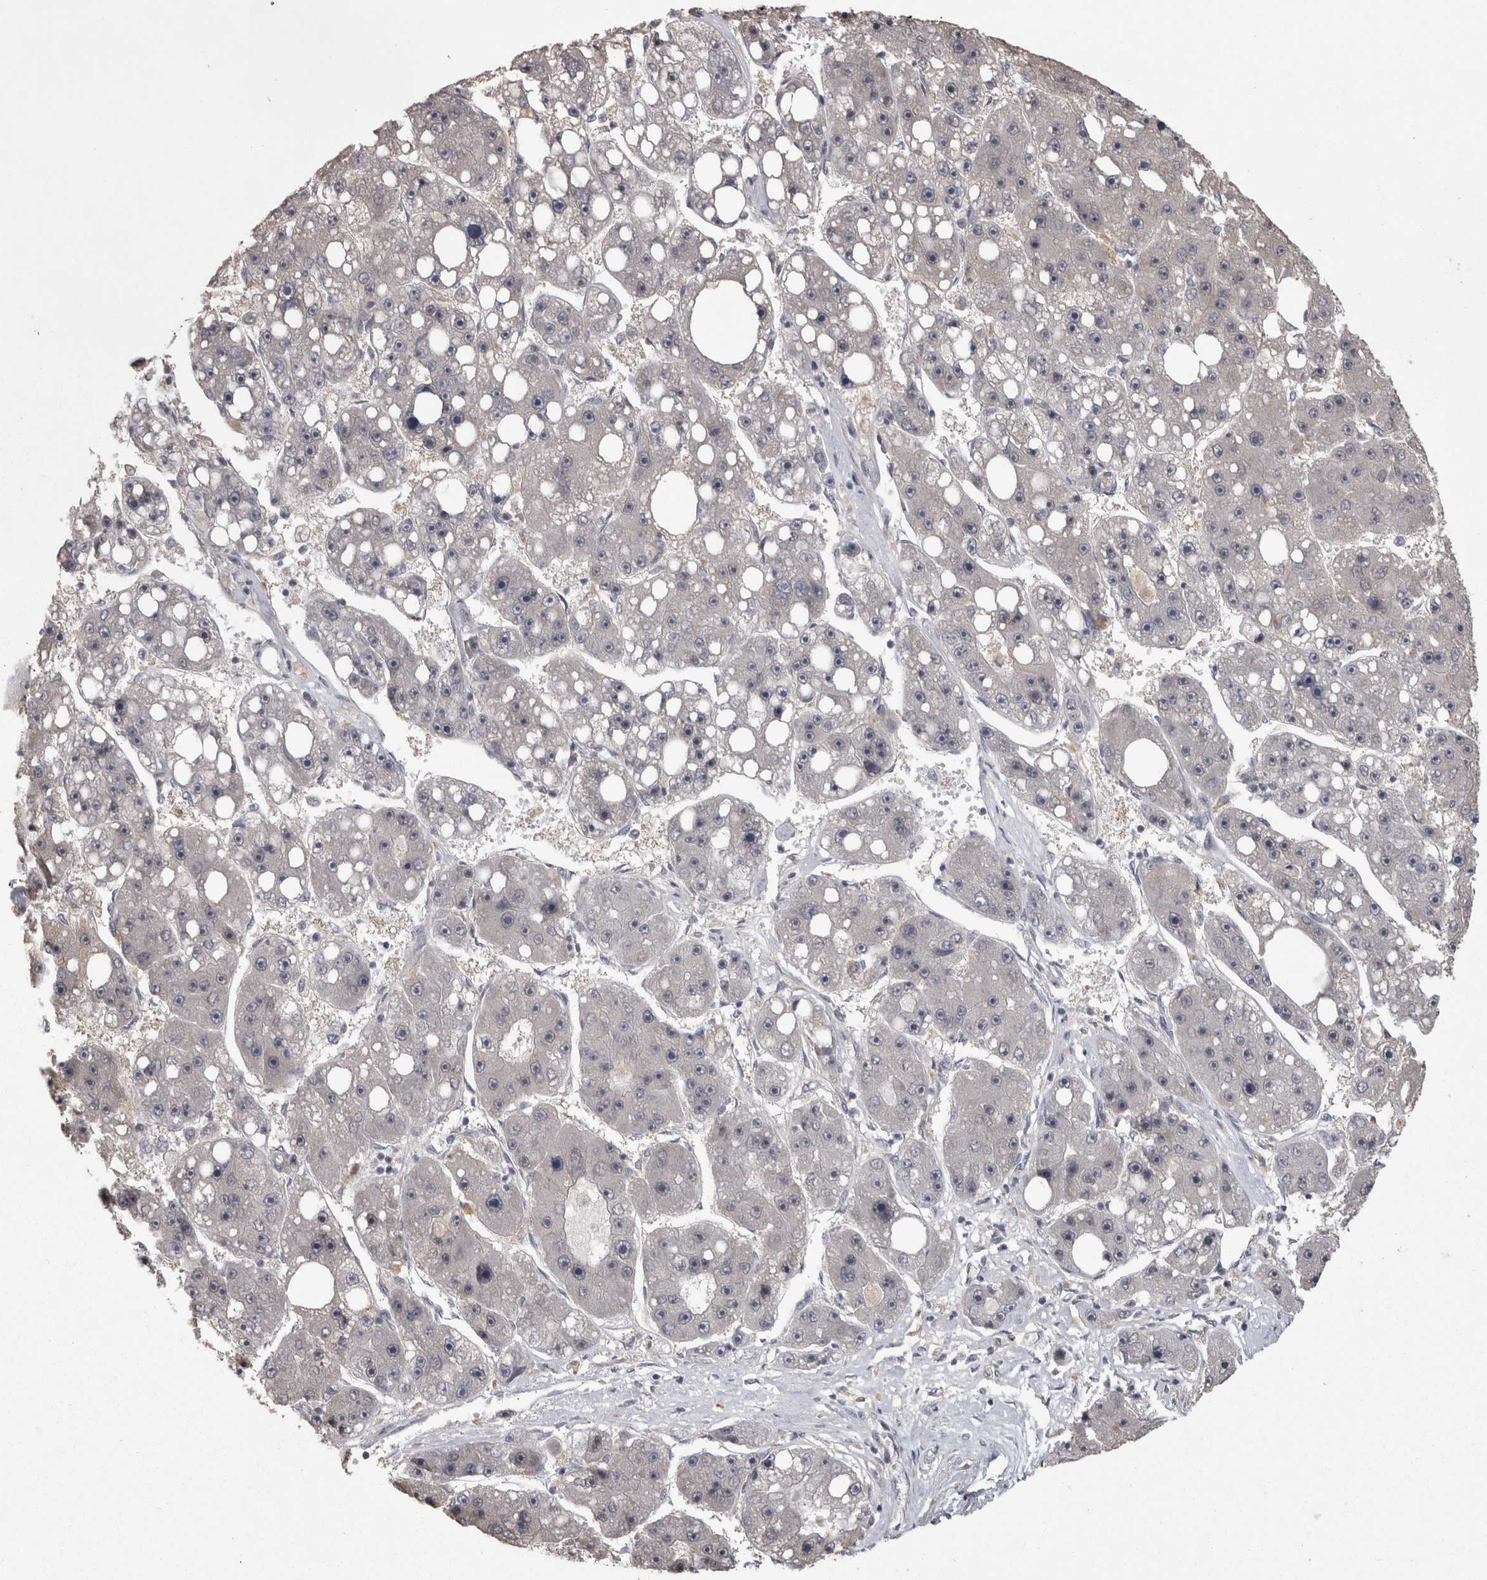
{"staining": {"intensity": "negative", "quantity": "none", "location": "none"}, "tissue": "liver cancer", "cell_type": "Tumor cells", "image_type": "cancer", "snomed": [{"axis": "morphology", "description": "Carcinoma, Hepatocellular, NOS"}, {"axis": "topography", "description": "Liver"}], "caption": "High power microscopy histopathology image of an immunohistochemistry histopathology image of liver cancer, revealing no significant positivity in tumor cells.", "gene": "RAB29", "patient": {"sex": "female", "age": 61}}